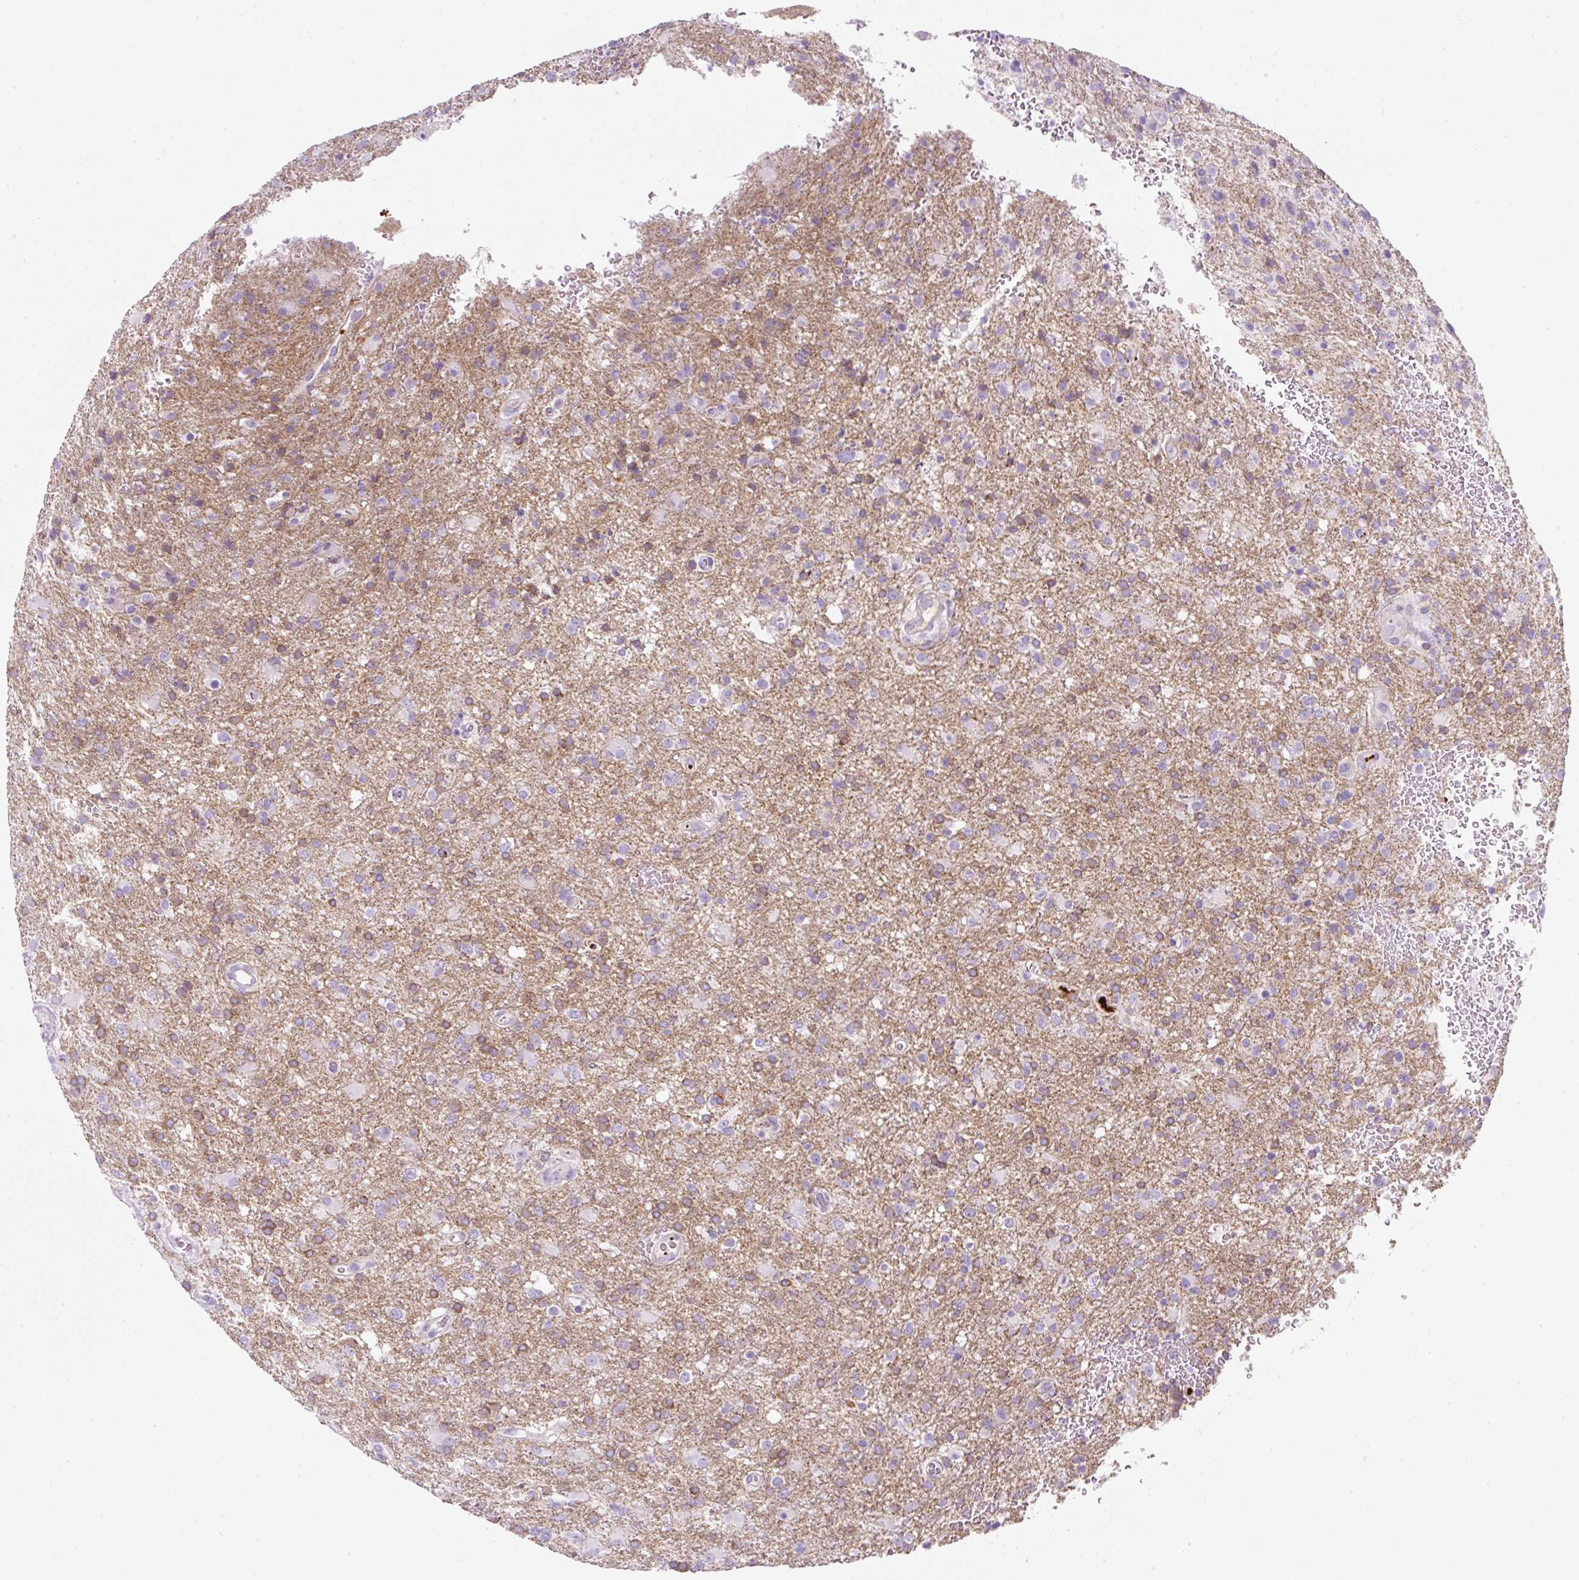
{"staining": {"intensity": "moderate", "quantity": "25%-75%", "location": "cytoplasmic/membranous"}, "tissue": "glioma", "cell_type": "Tumor cells", "image_type": "cancer", "snomed": [{"axis": "morphology", "description": "Glioma, malignant, High grade"}, {"axis": "topography", "description": "Brain"}], "caption": "IHC of malignant high-grade glioma displays medium levels of moderate cytoplasmic/membranous staining in about 25%-75% of tumor cells. Nuclei are stained in blue.", "gene": "PF4V1", "patient": {"sex": "female", "age": 74}}